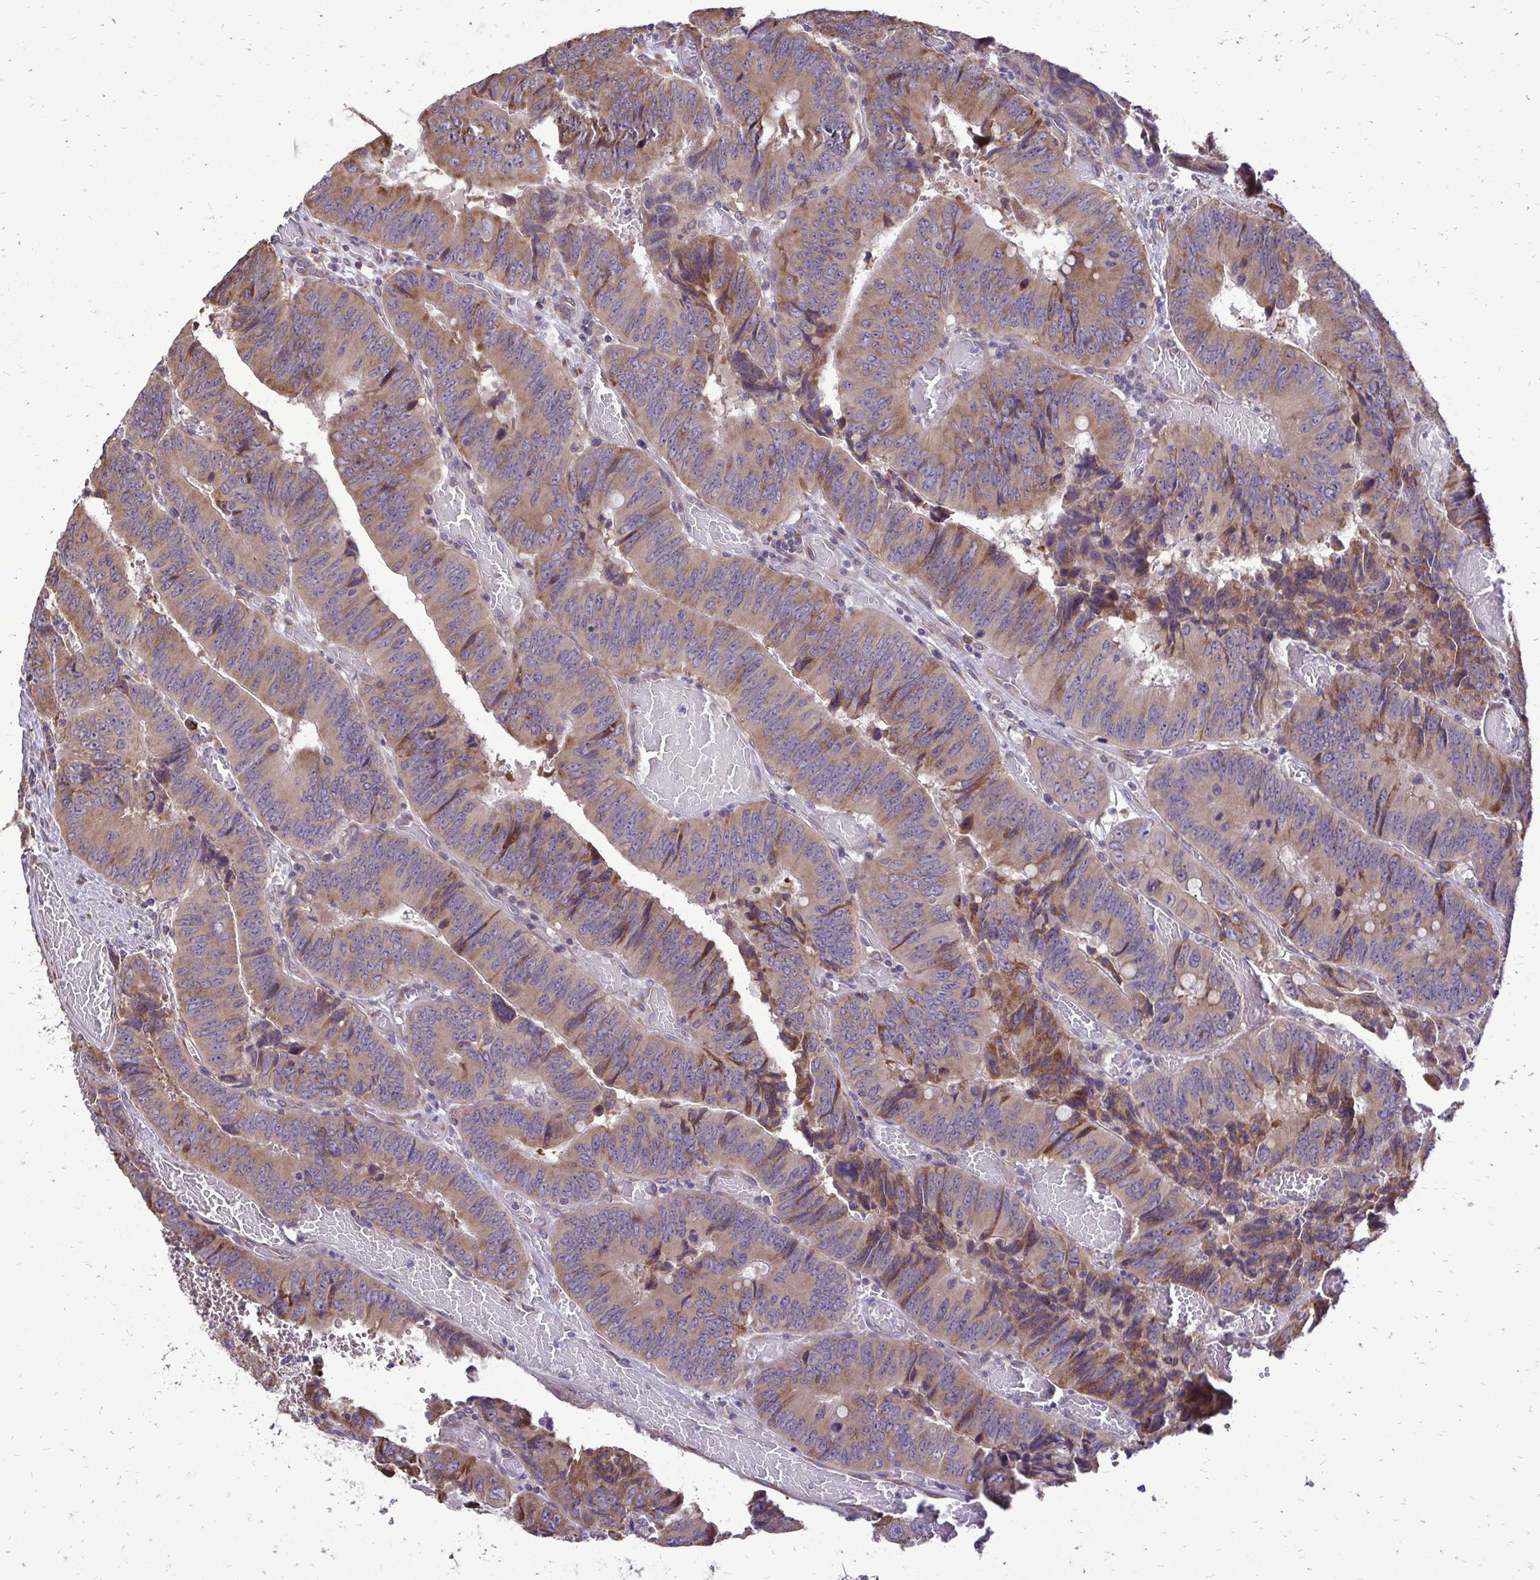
{"staining": {"intensity": "moderate", "quantity": ">75%", "location": "cytoplasmic/membranous"}, "tissue": "colorectal cancer", "cell_type": "Tumor cells", "image_type": "cancer", "snomed": [{"axis": "morphology", "description": "Adenocarcinoma, NOS"}, {"axis": "topography", "description": "Colon"}], "caption": "The photomicrograph exhibits a brown stain indicating the presence of a protein in the cytoplasmic/membranous of tumor cells in colorectal adenocarcinoma.", "gene": "RPS3", "patient": {"sex": "female", "age": 84}}